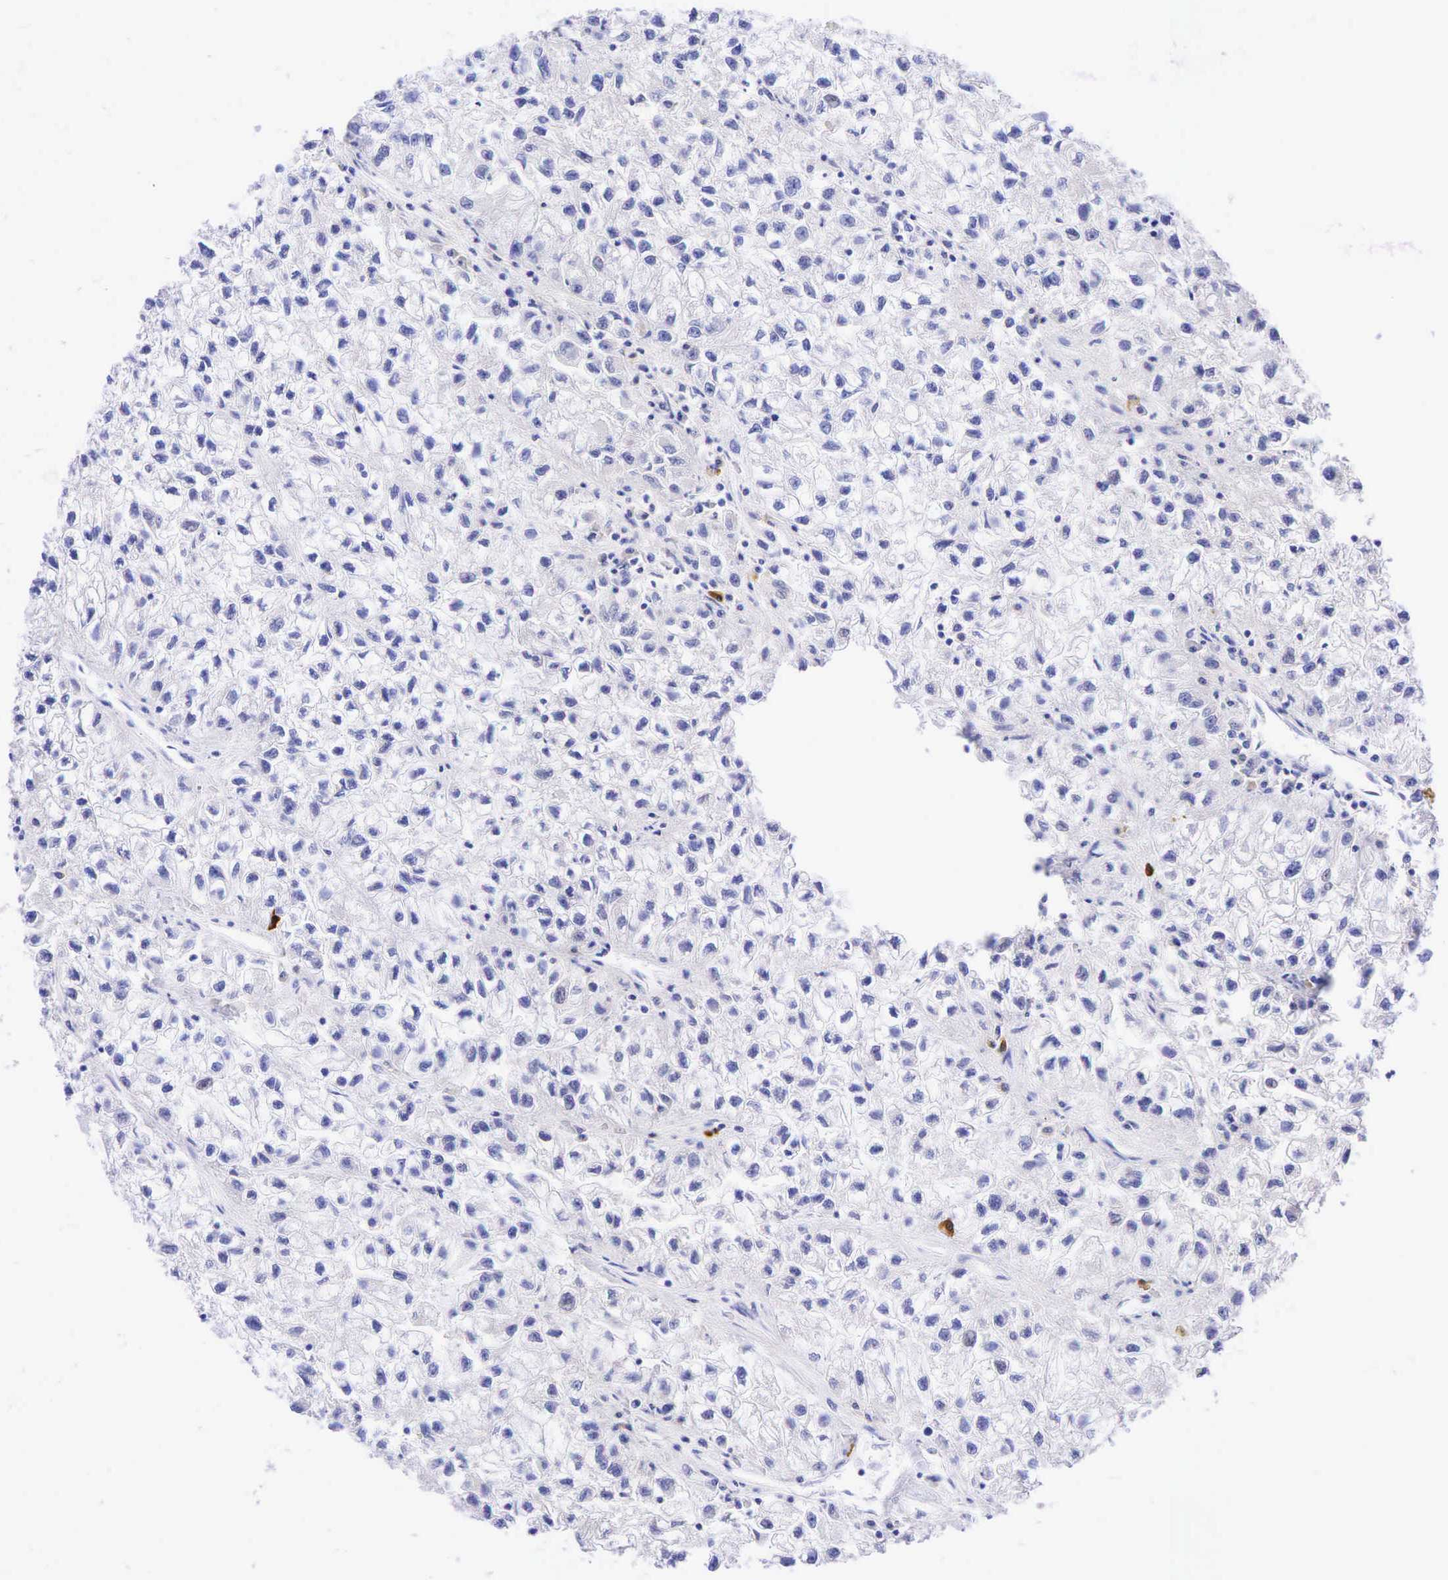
{"staining": {"intensity": "negative", "quantity": "none", "location": "none"}, "tissue": "renal cancer", "cell_type": "Tumor cells", "image_type": "cancer", "snomed": [{"axis": "morphology", "description": "Adenocarcinoma, NOS"}, {"axis": "topography", "description": "Kidney"}], "caption": "The histopathology image exhibits no staining of tumor cells in renal cancer.", "gene": "TNFRSF8", "patient": {"sex": "male", "age": 59}}